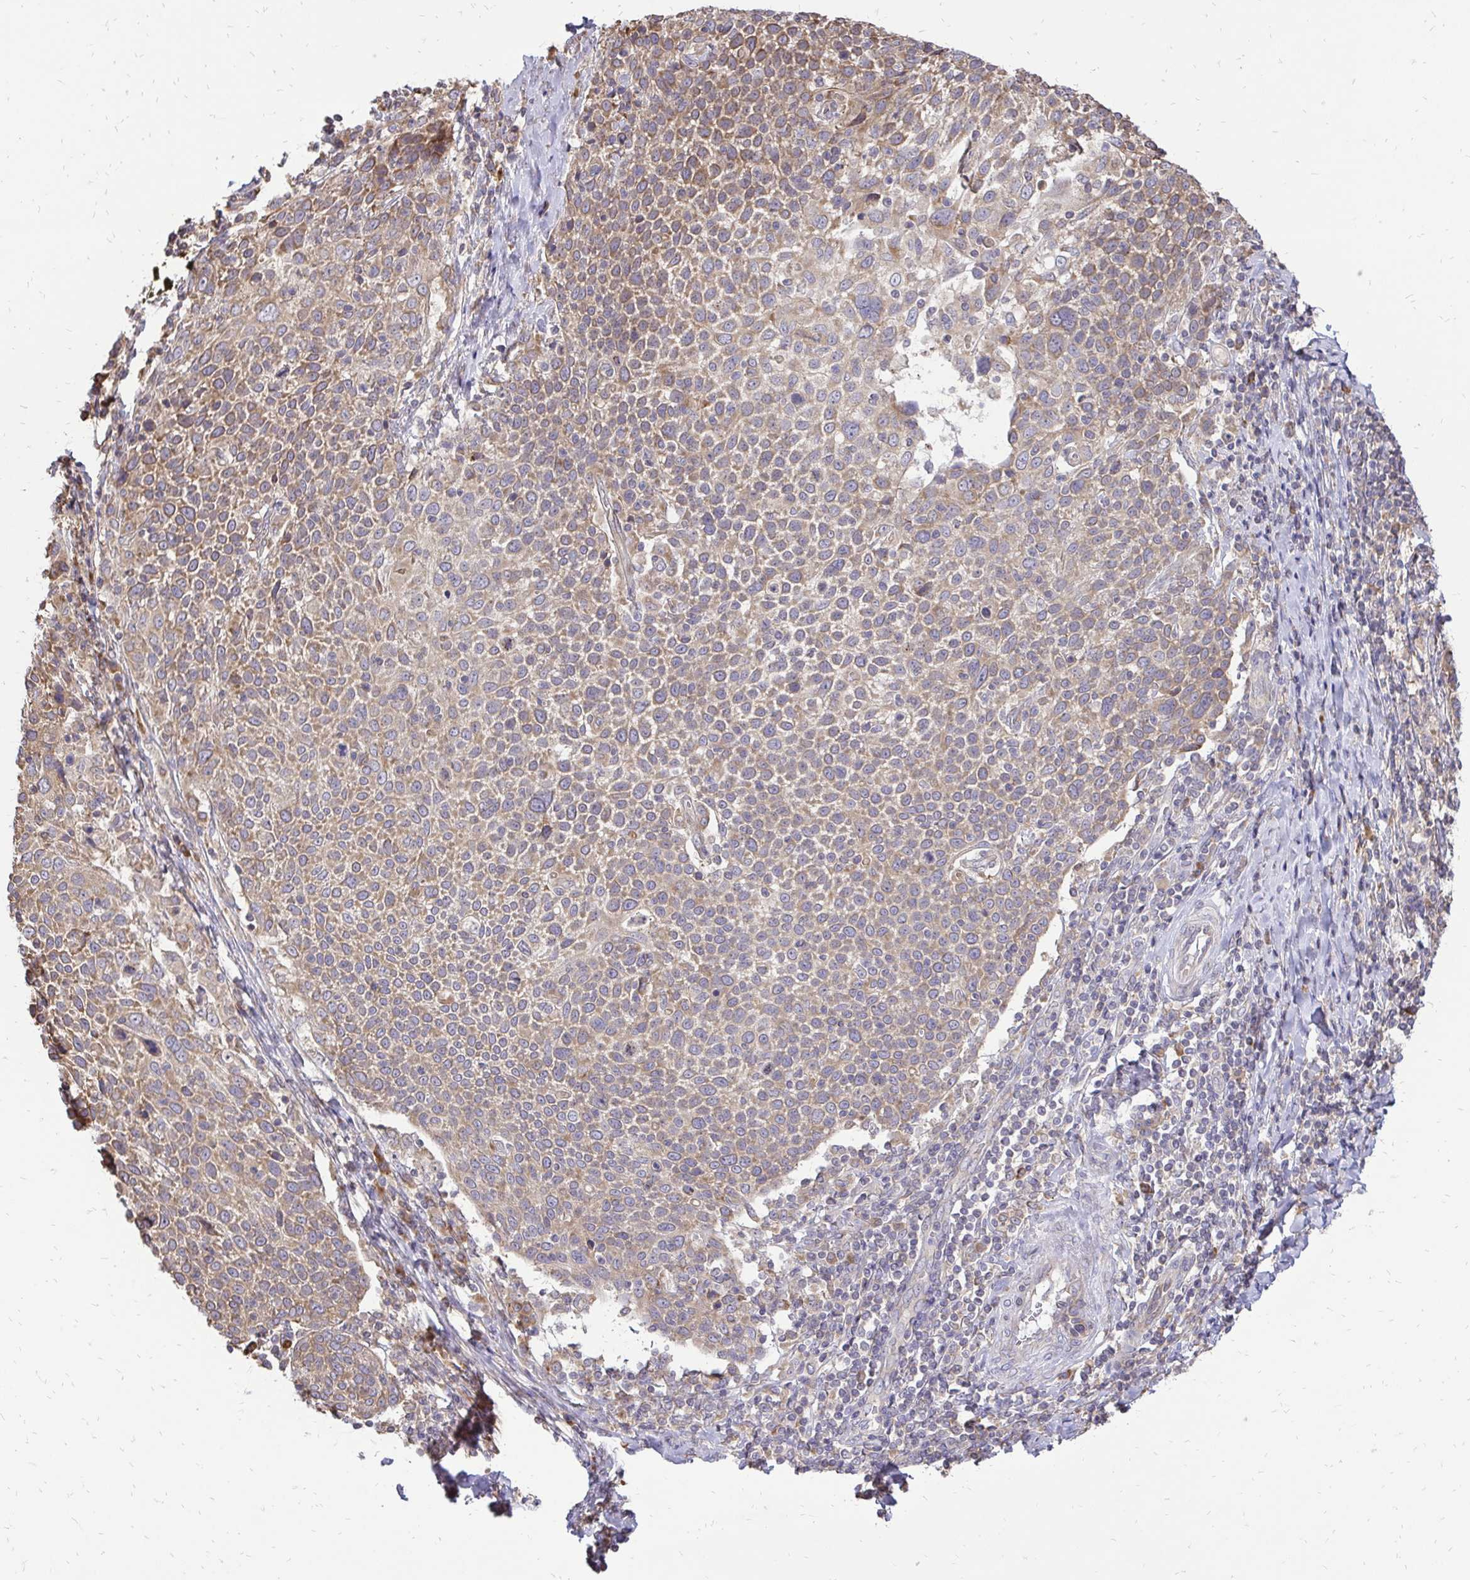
{"staining": {"intensity": "weak", "quantity": ">75%", "location": "cytoplasmic/membranous"}, "tissue": "cervical cancer", "cell_type": "Tumor cells", "image_type": "cancer", "snomed": [{"axis": "morphology", "description": "Squamous cell carcinoma, NOS"}, {"axis": "topography", "description": "Cervix"}], "caption": "High-power microscopy captured an IHC photomicrograph of cervical cancer (squamous cell carcinoma), revealing weak cytoplasmic/membranous positivity in about >75% of tumor cells.", "gene": "RPS3", "patient": {"sex": "female", "age": 61}}